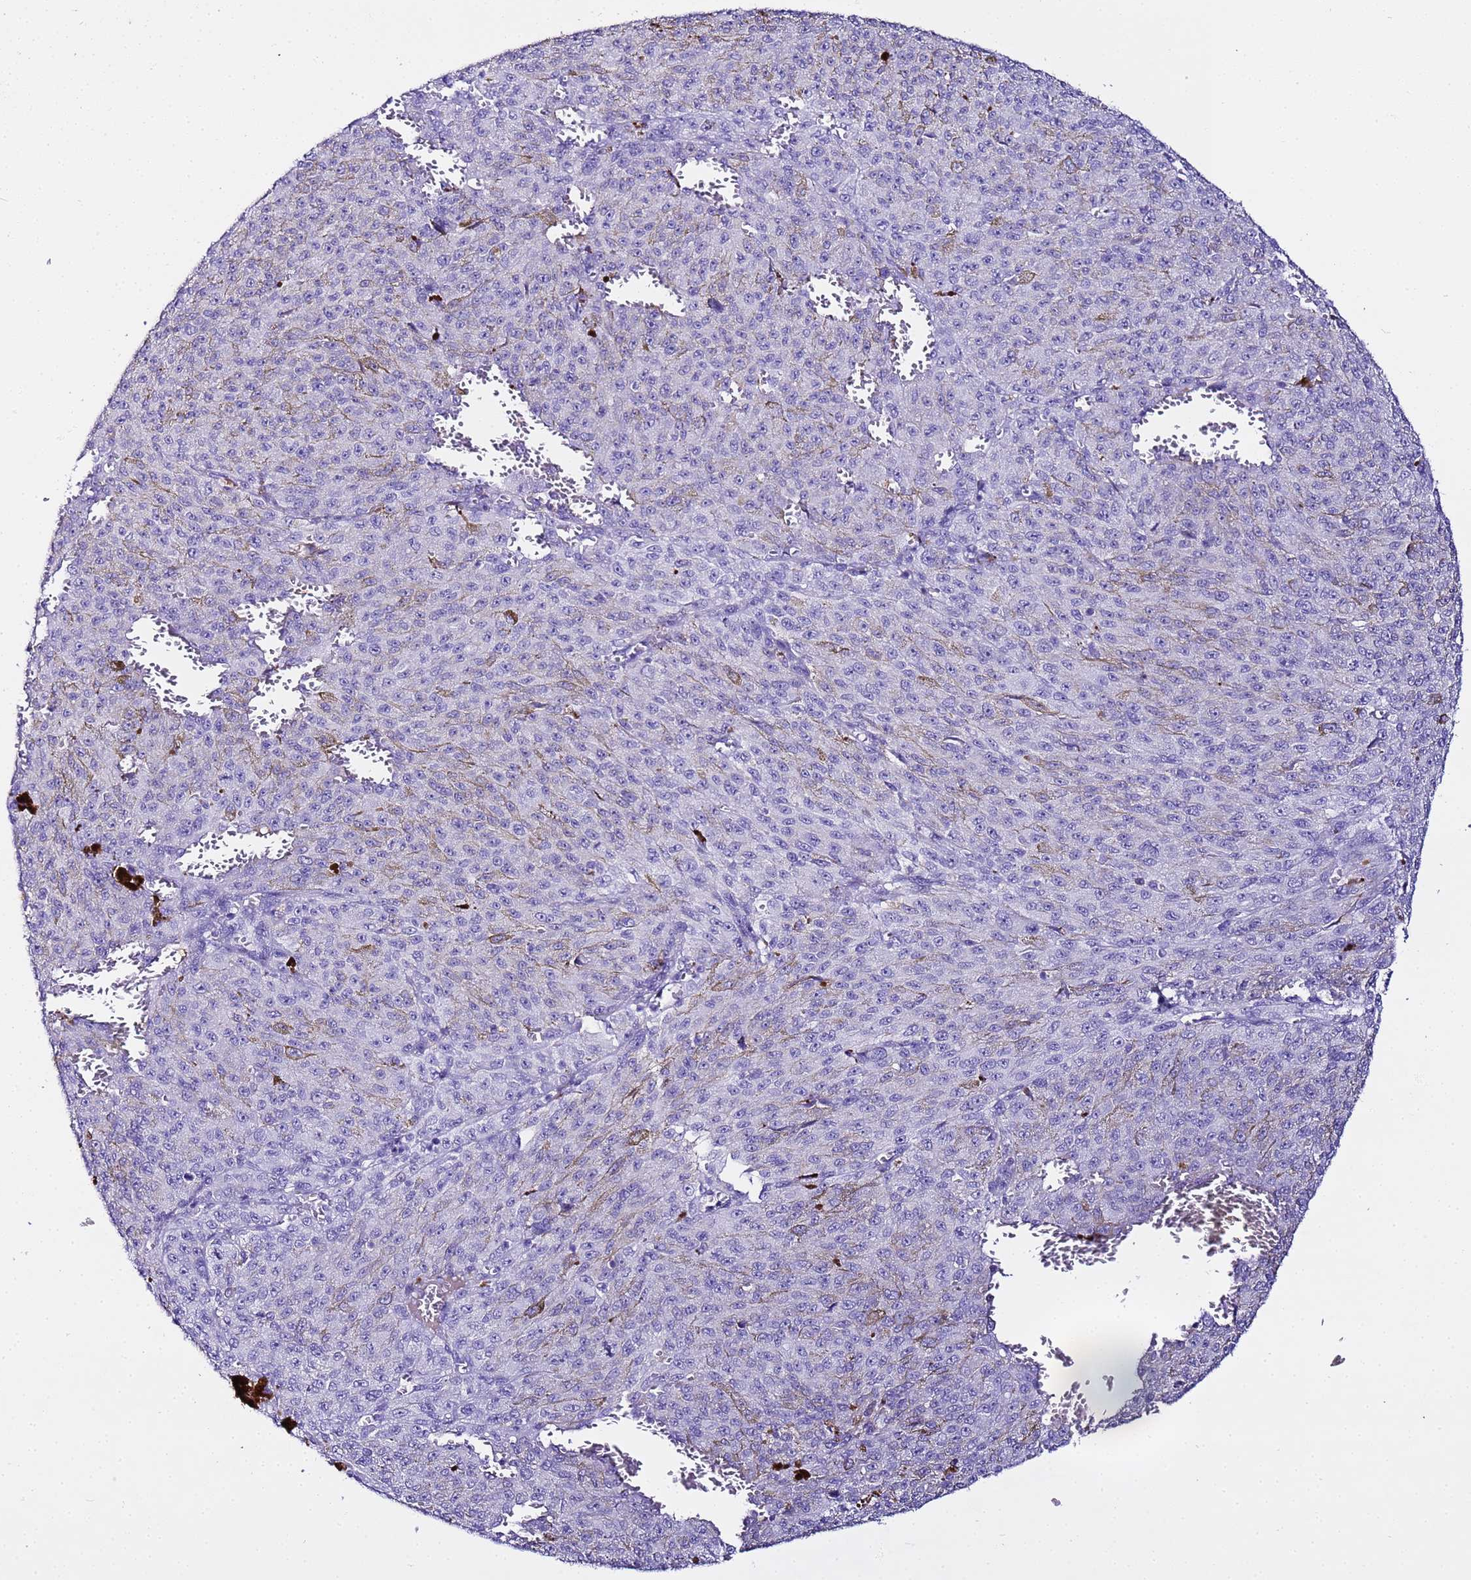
{"staining": {"intensity": "negative", "quantity": "none", "location": "none"}, "tissue": "melanoma", "cell_type": "Tumor cells", "image_type": "cancer", "snomed": [{"axis": "morphology", "description": "Malignant melanoma, NOS"}, {"axis": "topography", "description": "Skin"}], "caption": "Immunohistochemistry photomicrograph of melanoma stained for a protein (brown), which shows no staining in tumor cells.", "gene": "CFHR2", "patient": {"sex": "female", "age": 52}}